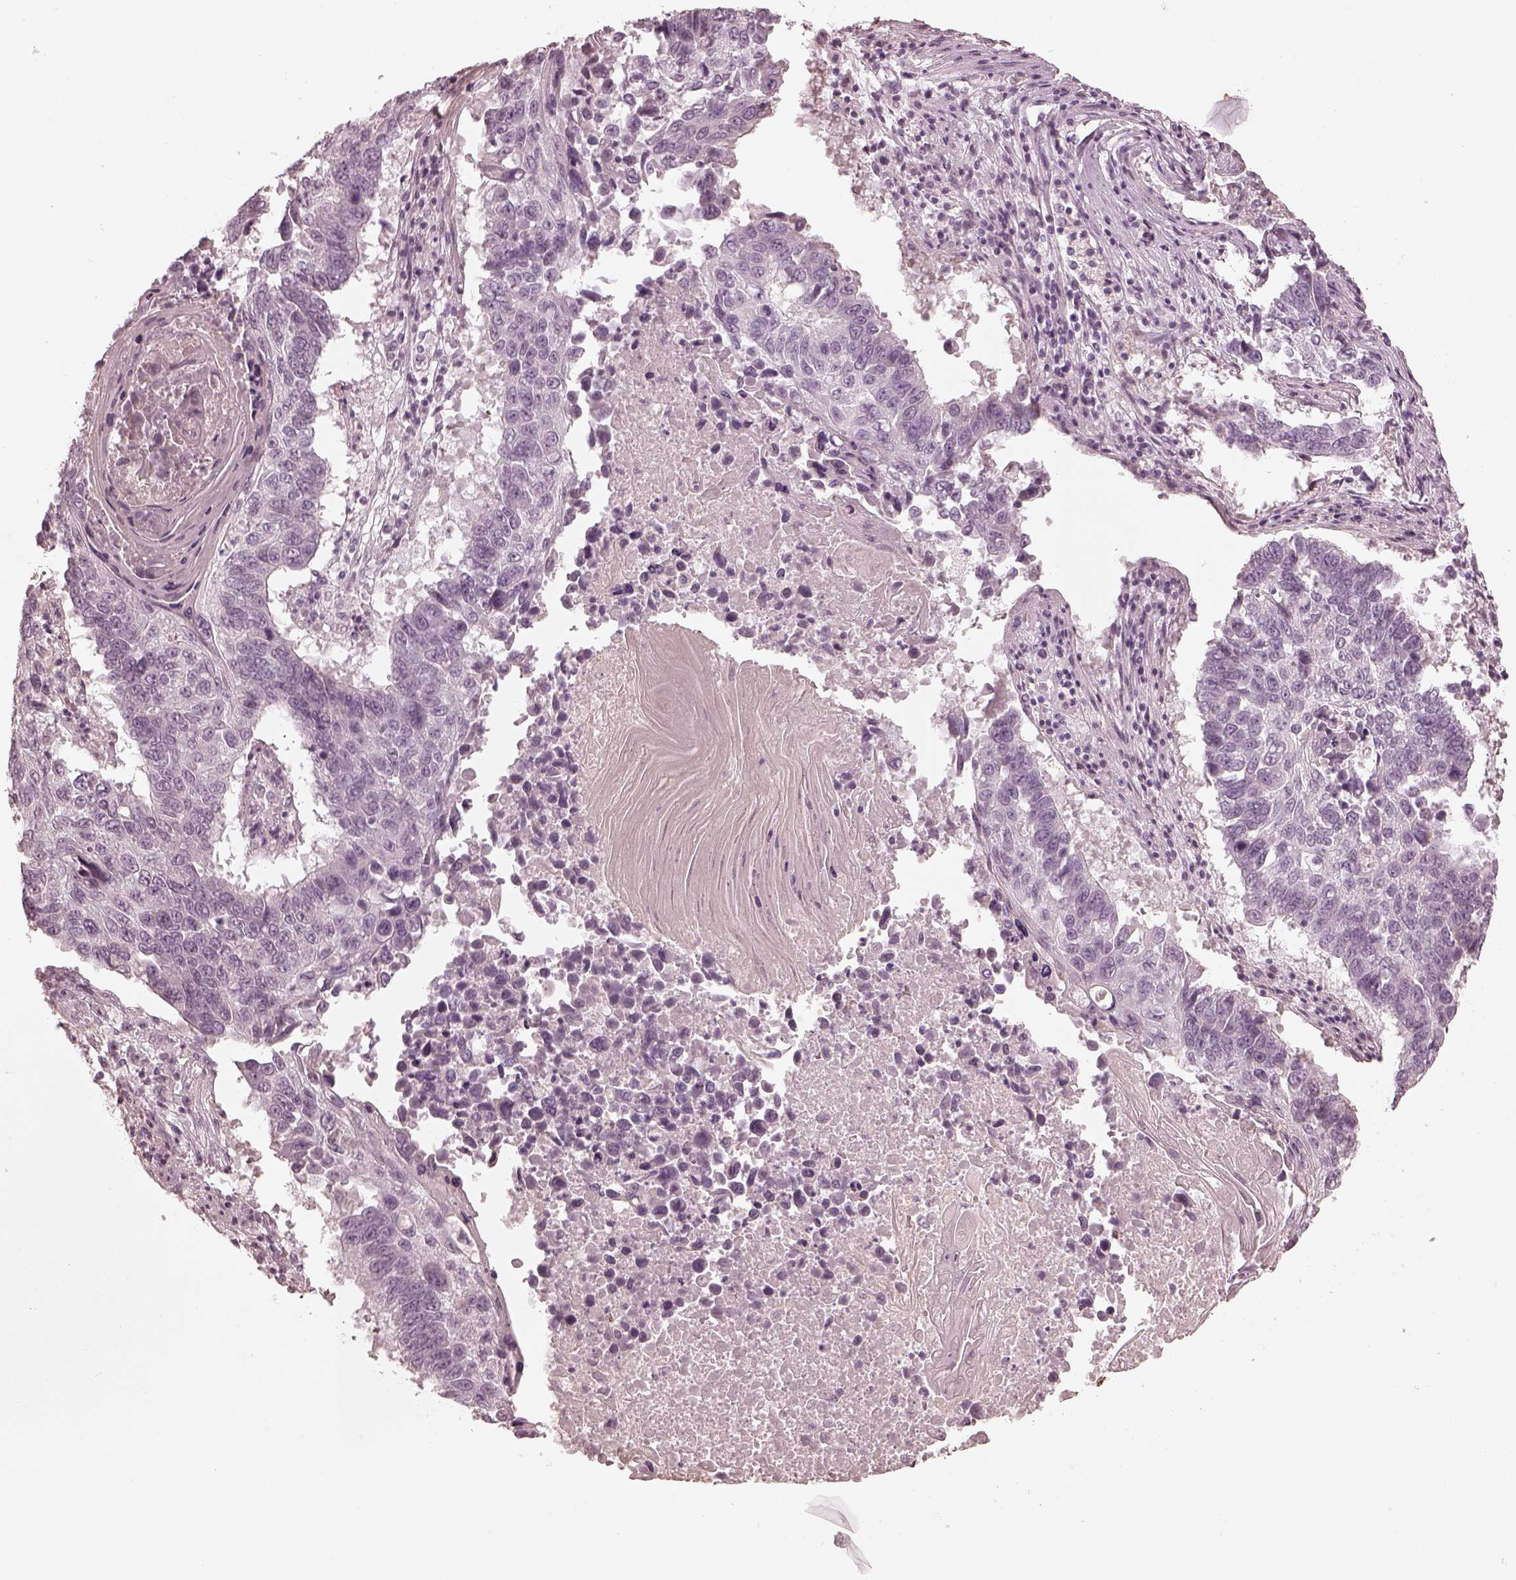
{"staining": {"intensity": "negative", "quantity": "none", "location": "none"}, "tissue": "lung cancer", "cell_type": "Tumor cells", "image_type": "cancer", "snomed": [{"axis": "morphology", "description": "Squamous cell carcinoma, NOS"}, {"axis": "topography", "description": "Lung"}], "caption": "IHC image of neoplastic tissue: human lung squamous cell carcinoma stained with DAB shows no significant protein positivity in tumor cells. The staining was performed using DAB to visualize the protein expression in brown, while the nuclei were stained in blue with hematoxylin (Magnification: 20x).", "gene": "ADRB3", "patient": {"sex": "male", "age": 73}}